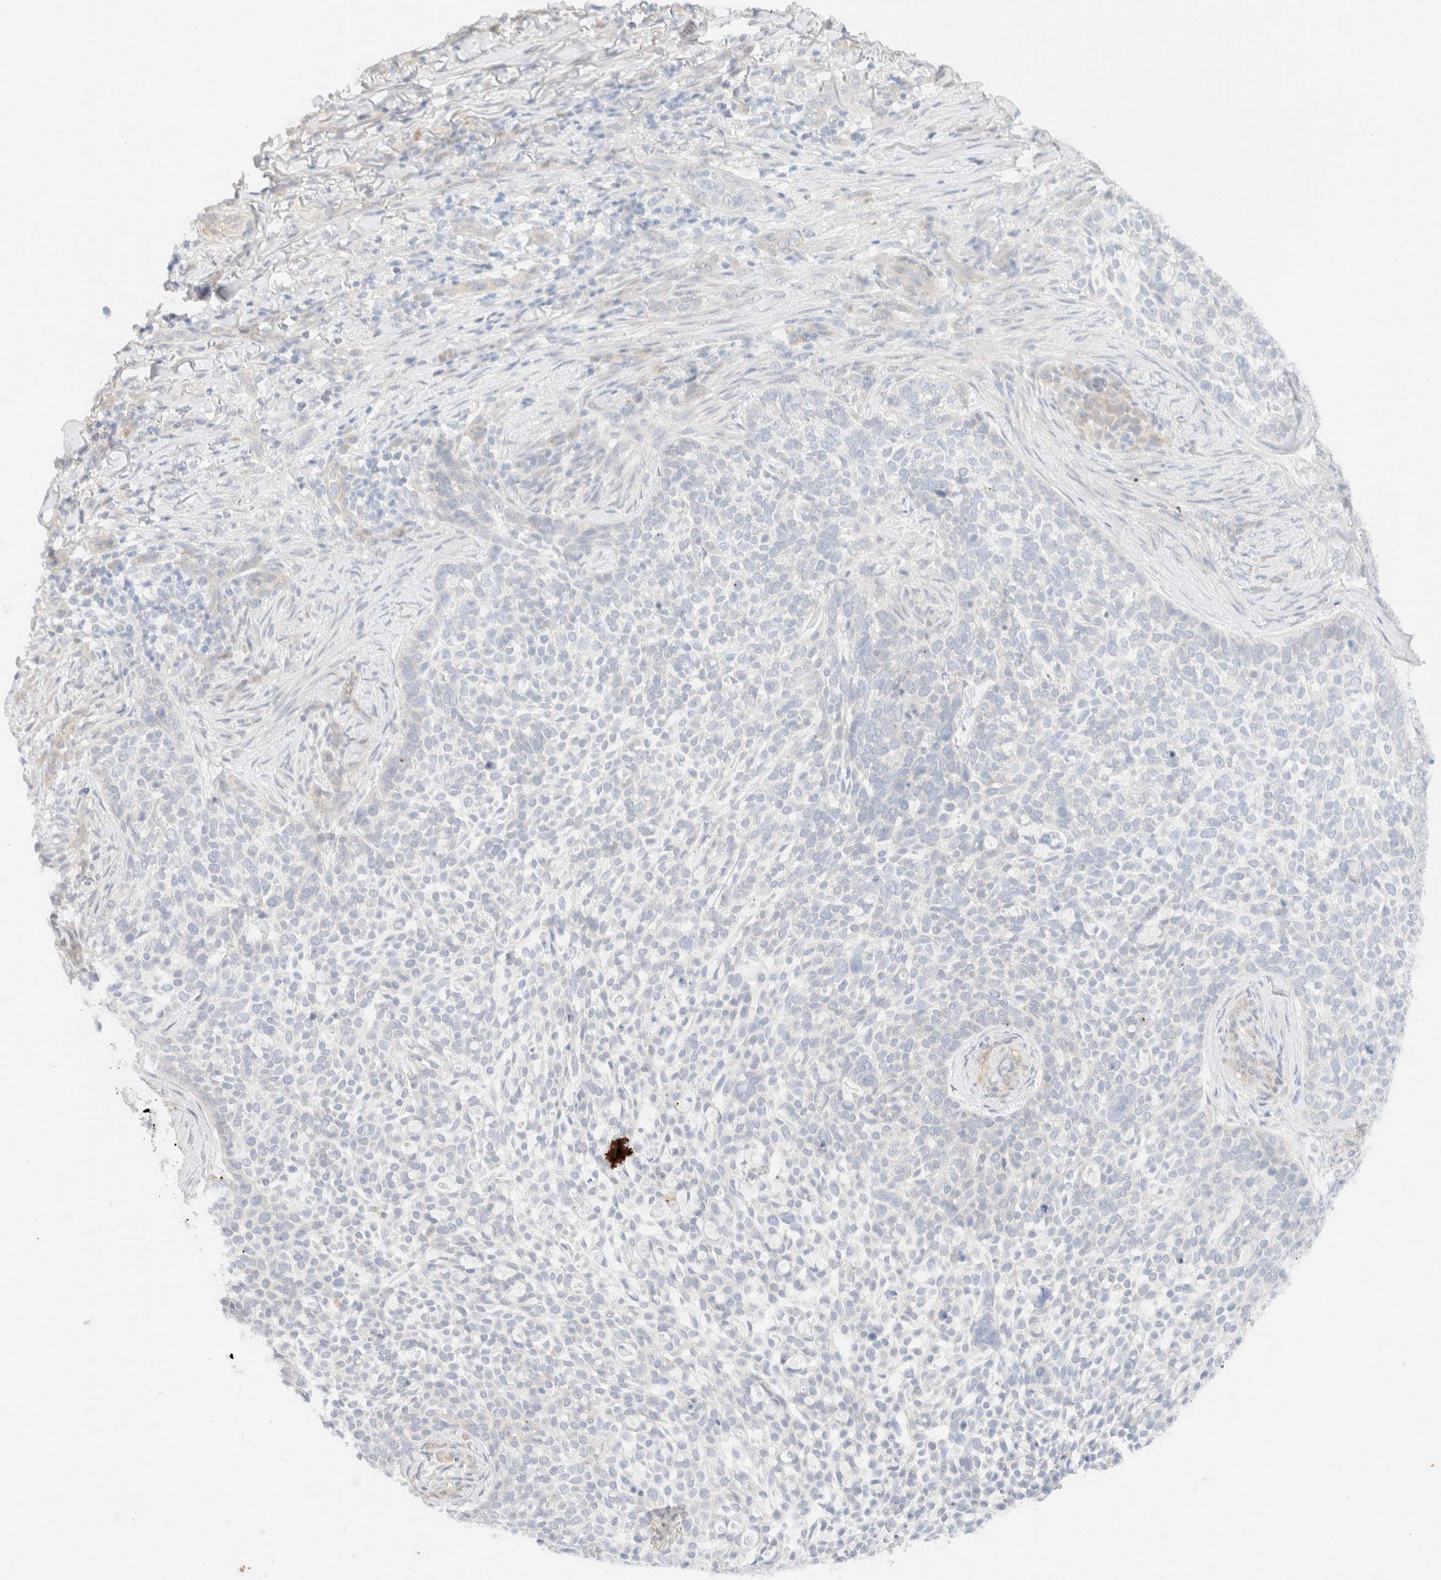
{"staining": {"intensity": "negative", "quantity": "none", "location": "none"}, "tissue": "skin cancer", "cell_type": "Tumor cells", "image_type": "cancer", "snomed": [{"axis": "morphology", "description": "Basal cell carcinoma"}, {"axis": "topography", "description": "Skin"}], "caption": "The image shows no staining of tumor cells in skin cancer (basal cell carcinoma). (Brightfield microscopy of DAB IHC at high magnification).", "gene": "CSNK1E", "patient": {"sex": "female", "age": 64}}